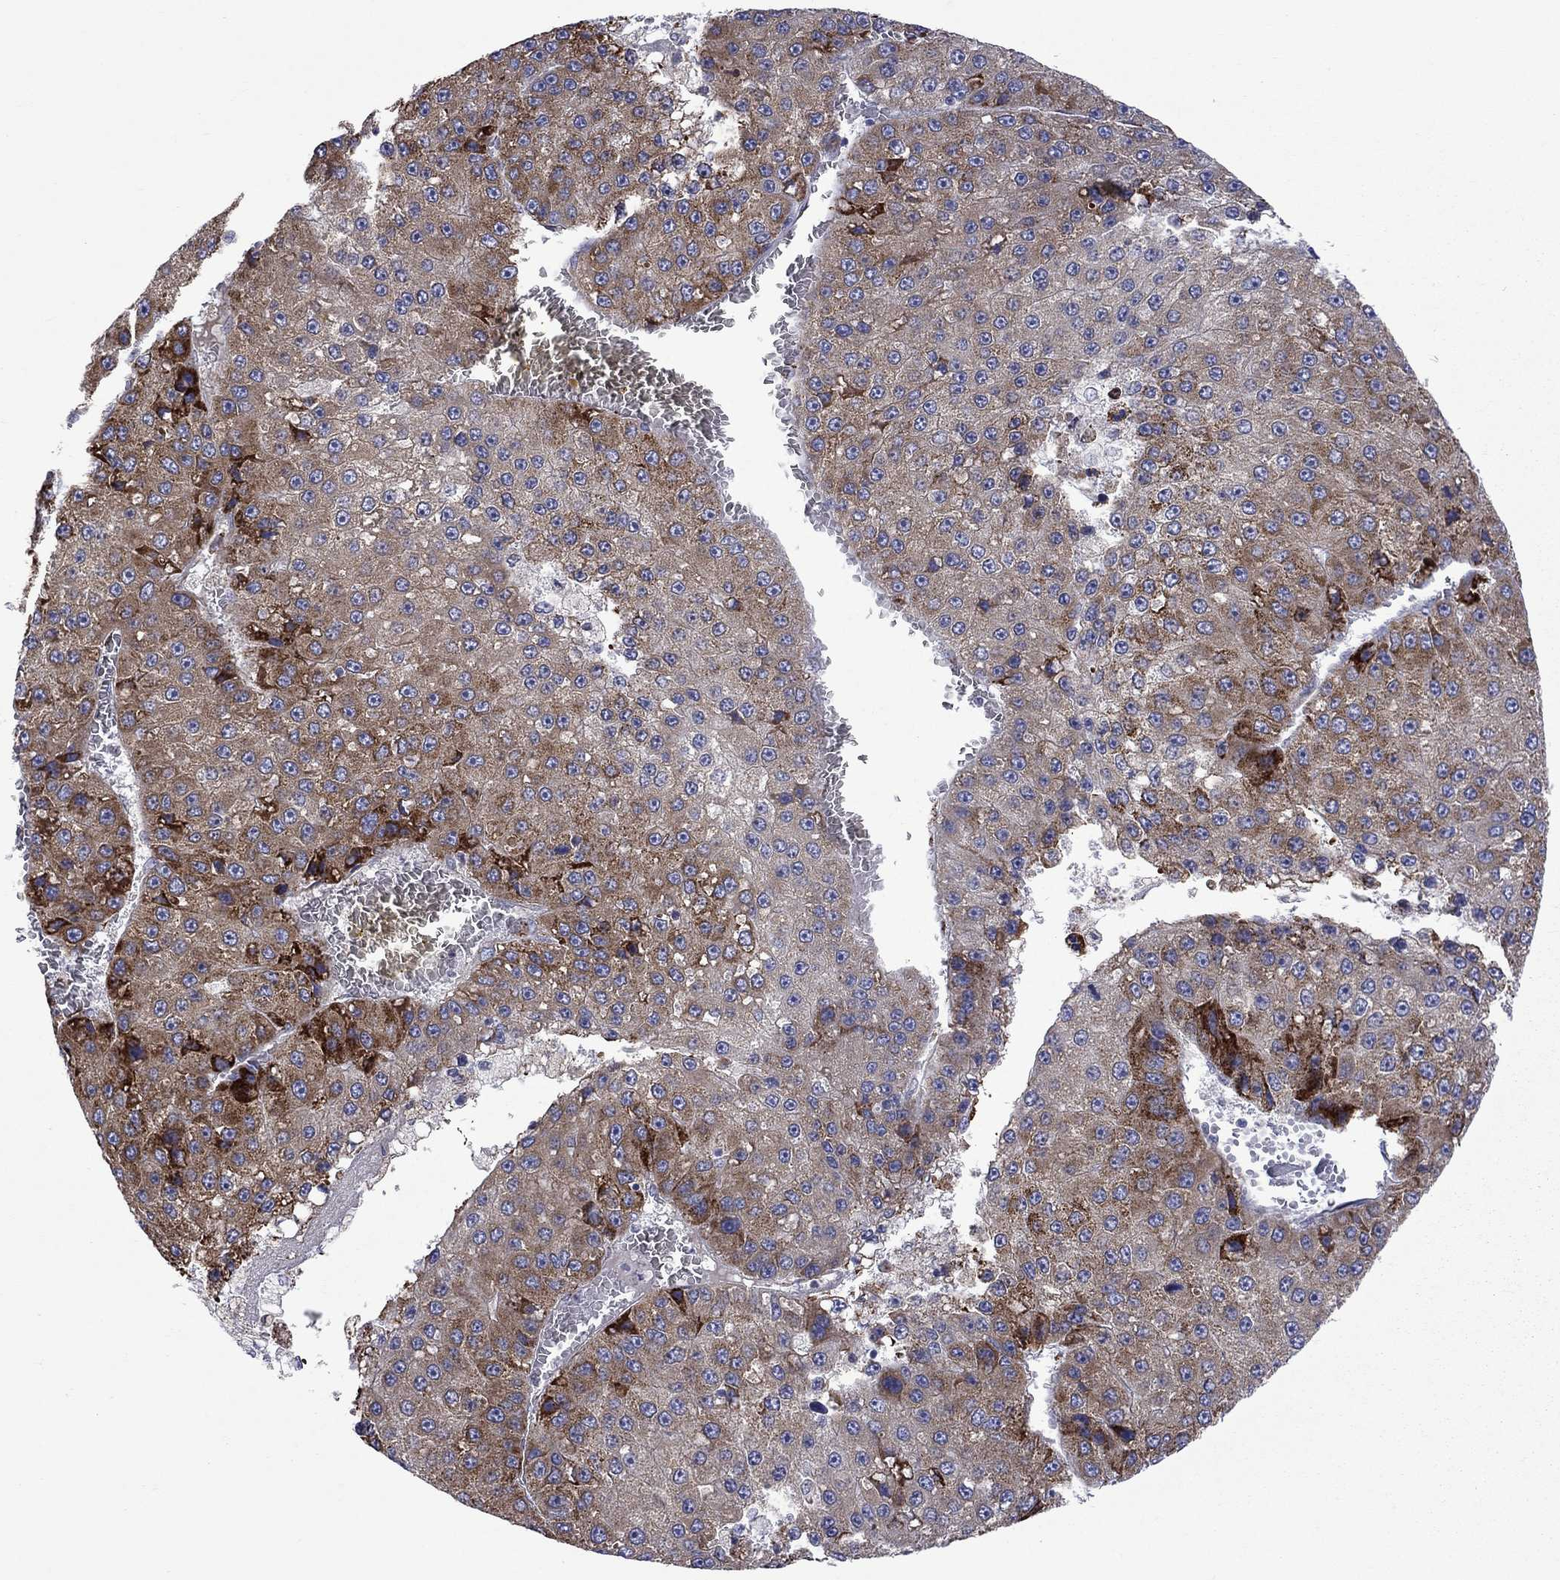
{"staining": {"intensity": "strong", "quantity": "<25%", "location": "cytoplasmic/membranous"}, "tissue": "liver cancer", "cell_type": "Tumor cells", "image_type": "cancer", "snomed": [{"axis": "morphology", "description": "Carcinoma, Hepatocellular, NOS"}, {"axis": "topography", "description": "Liver"}], "caption": "A medium amount of strong cytoplasmic/membranous expression is appreciated in approximately <25% of tumor cells in liver cancer tissue. The staining was performed using DAB (3,3'-diaminobenzidine), with brown indicating positive protein expression. Nuclei are stained blue with hematoxylin.", "gene": "ASNS", "patient": {"sex": "female", "age": 73}}